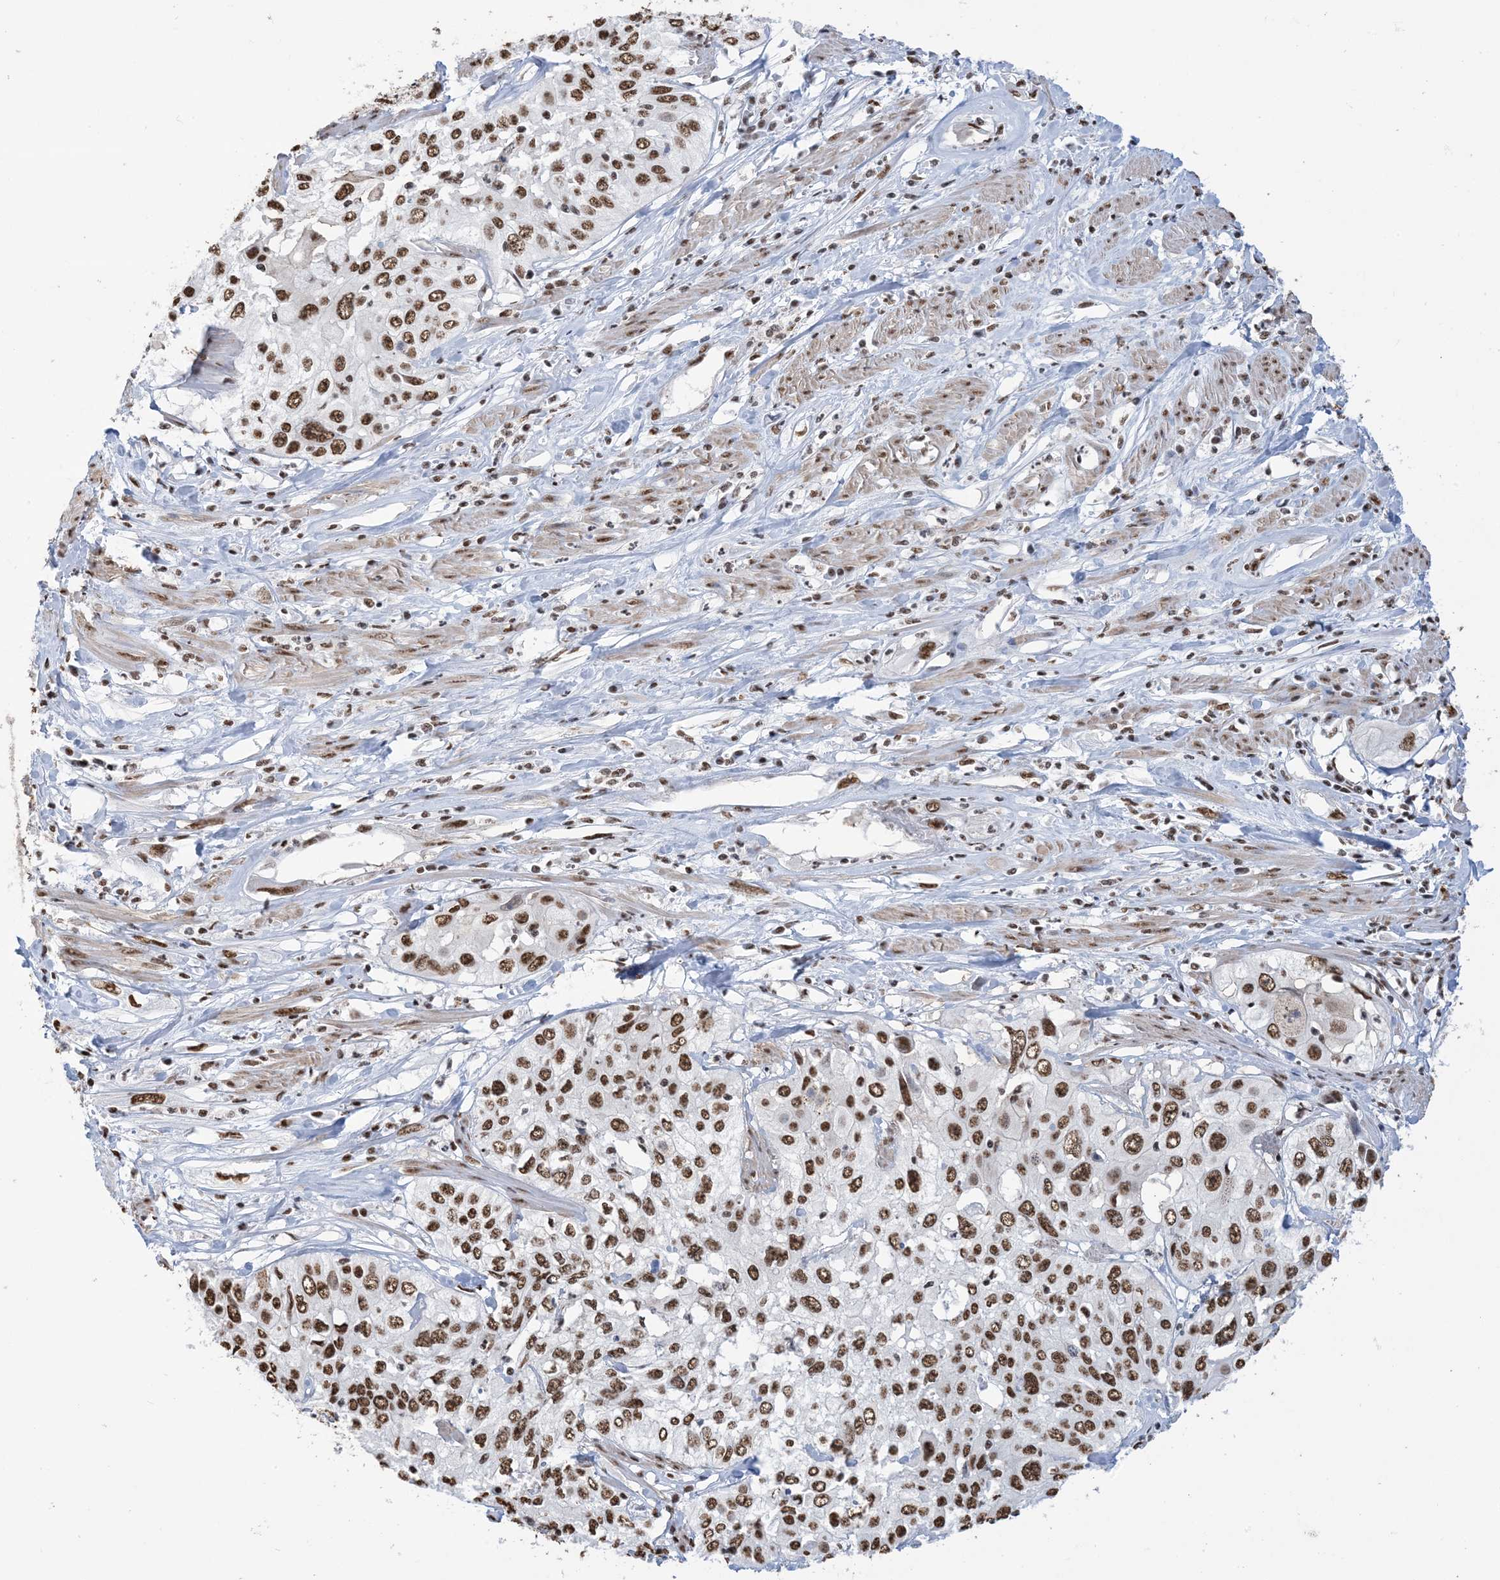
{"staining": {"intensity": "moderate", "quantity": ">75%", "location": "nuclear"}, "tissue": "cervical cancer", "cell_type": "Tumor cells", "image_type": "cancer", "snomed": [{"axis": "morphology", "description": "Squamous cell carcinoma, NOS"}, {"axis": "topography", "description": "Cervix"}], "caption": "The immunohistochemical stain labels moderate nuclear expression in tumor cells of cervical cancer tissue.", "gene": "ZNF792", "patient": {"sex": "female", "age": 31}}